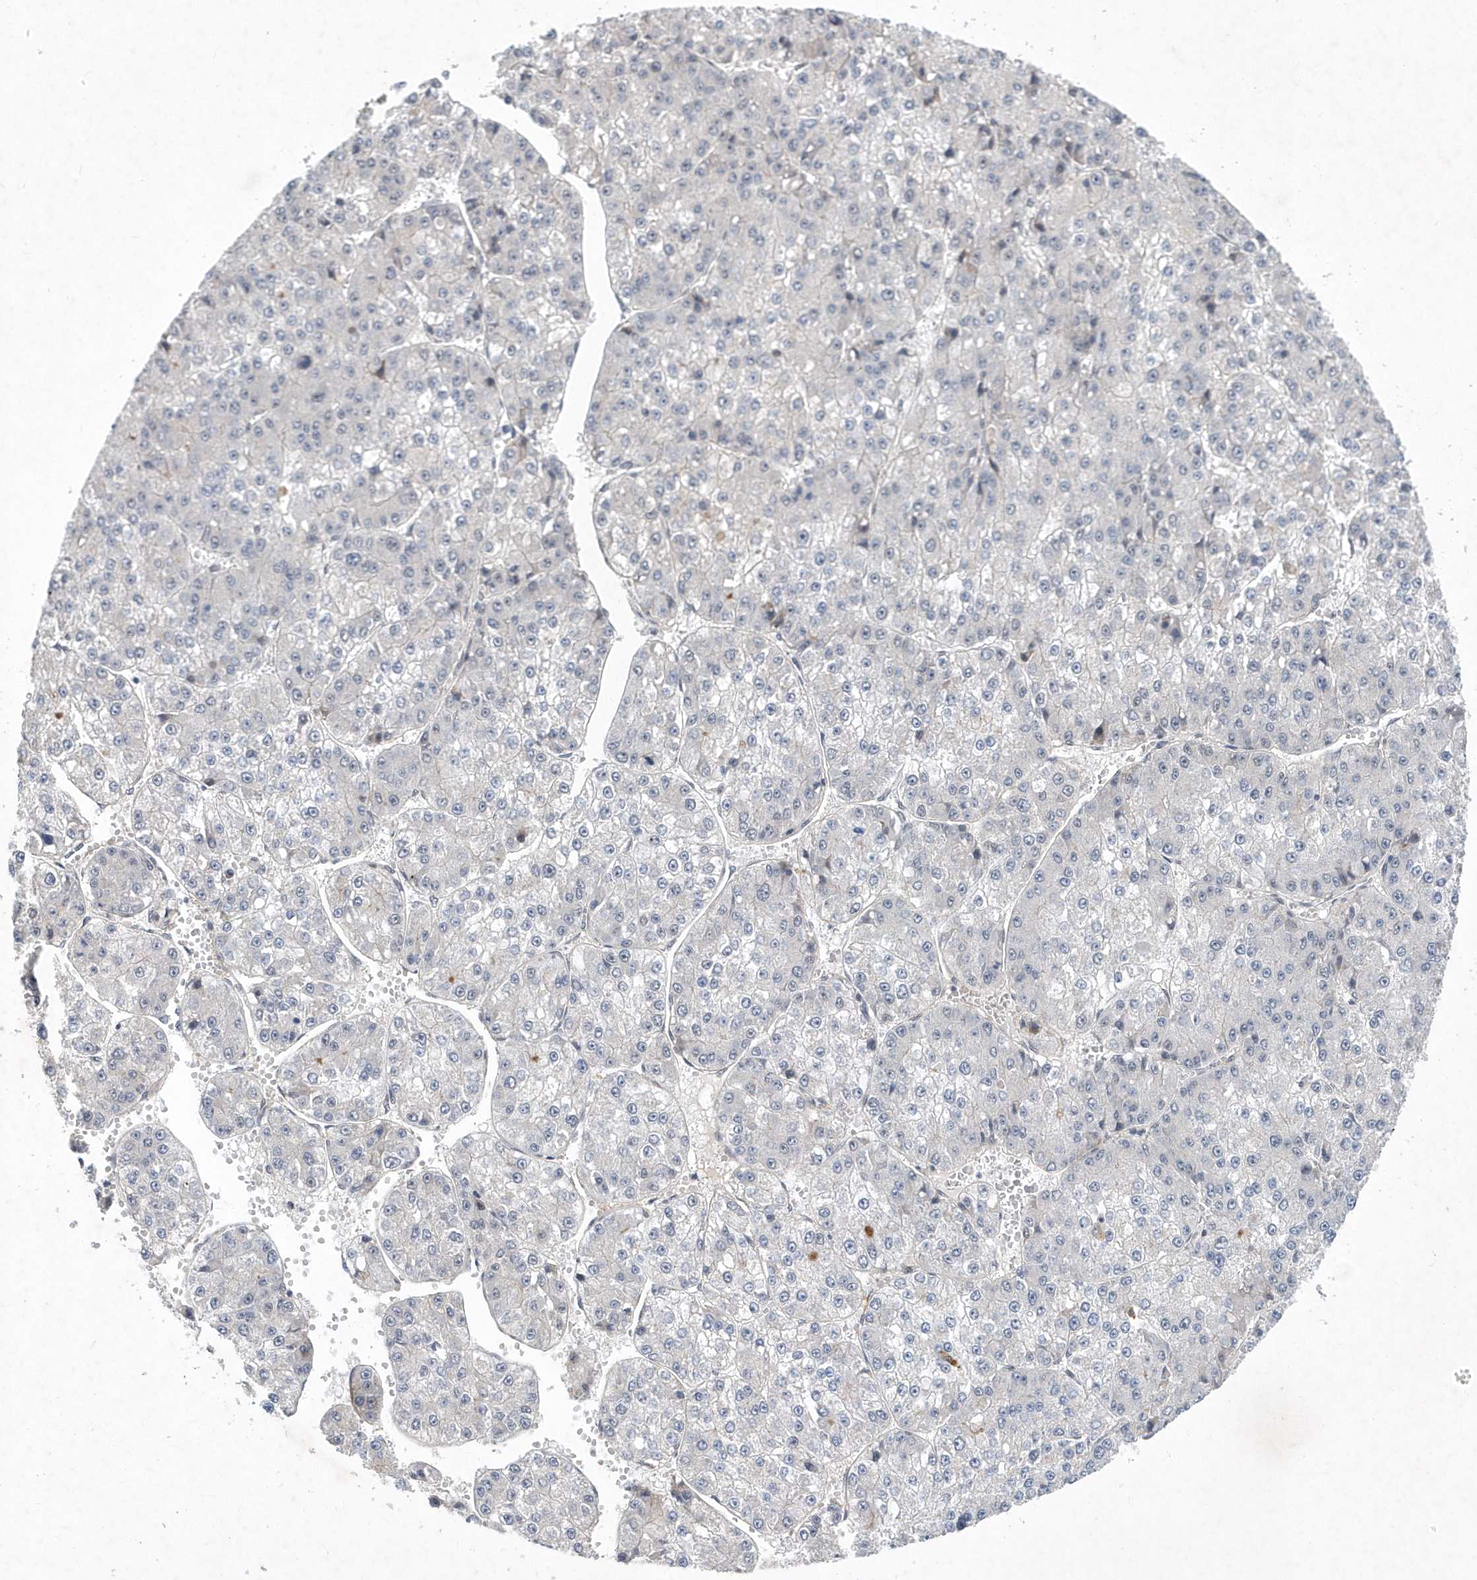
{"staining": {"intensity": "negative", "quantity": "none", "location": "none"}, "tissue": "liver cancer", "cell_type": "Tumor cells", "image_type": "cancer", "snomed": [{"axis": "morphology", "description": "Carcinoma, Hepatocellular, NOS"}, {"axis": "topography", "description": "Liver"}], "caption": "IHC of liver cancer demonstrates no staining in tumor cells.", "gene": "FAM217A", "patient": {"sex": "female", "age": 73}}